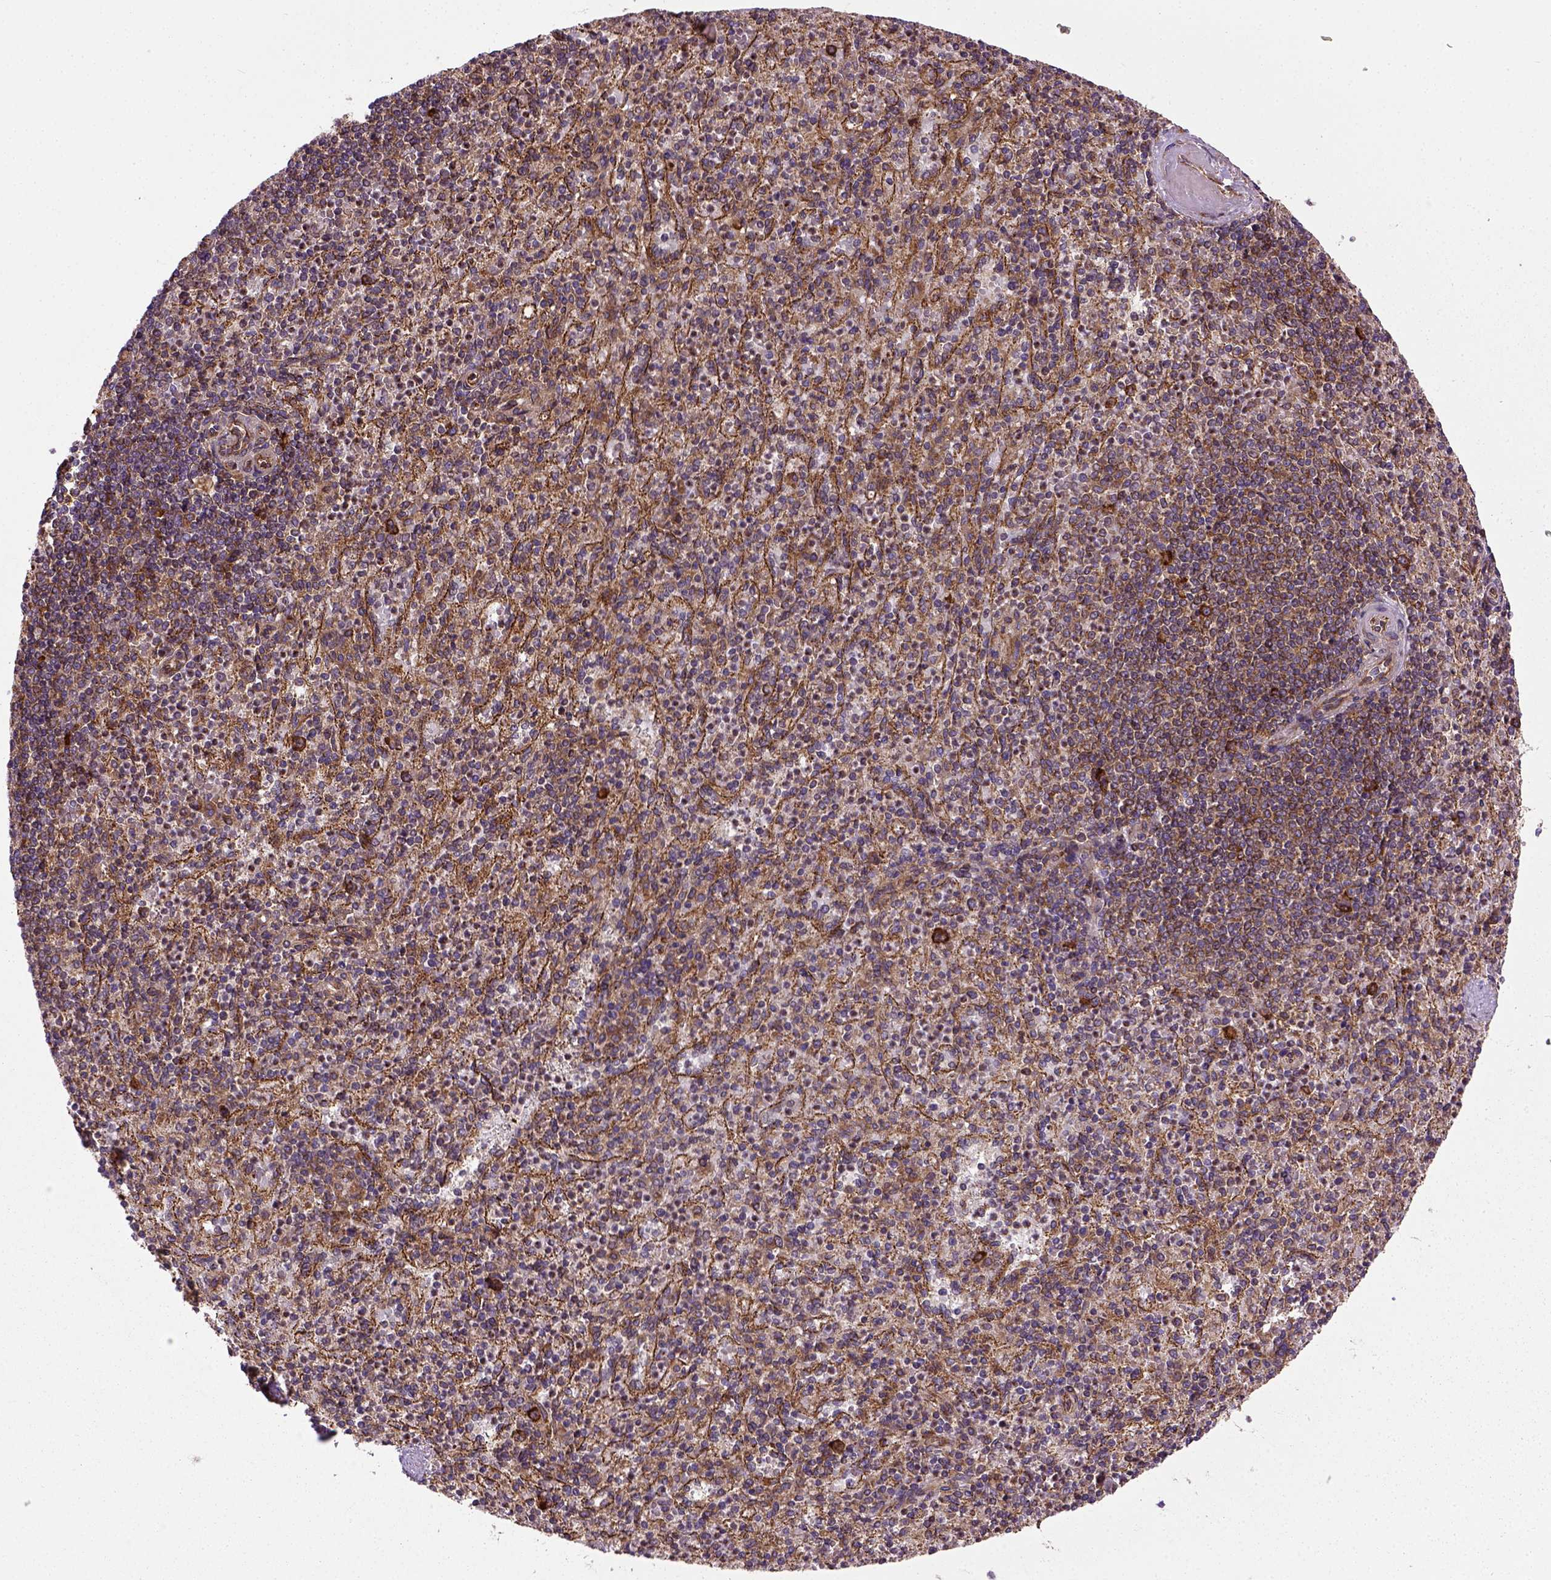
{"staining": {"intensity": "strong", "quantity": ">75%", "location": "cytoplasmic/membranous"}, "tissue": "spleen", "cell_type": "Cells in red pulp", "image_type": "normal", "snomed": [{"axis": "morphology", "description": "Normal tissue, NOS"}, {"axis": "topography", "description": "Spleen"}], "caption": "Immunohistochemical staining of normal human spleen demonstrates strong cytoplasmic/membranous protein expression in approximately >75% of cells in red pulp.", "gene": "CAPRIN1", "patient": {"sex": "female", "age": 74}}